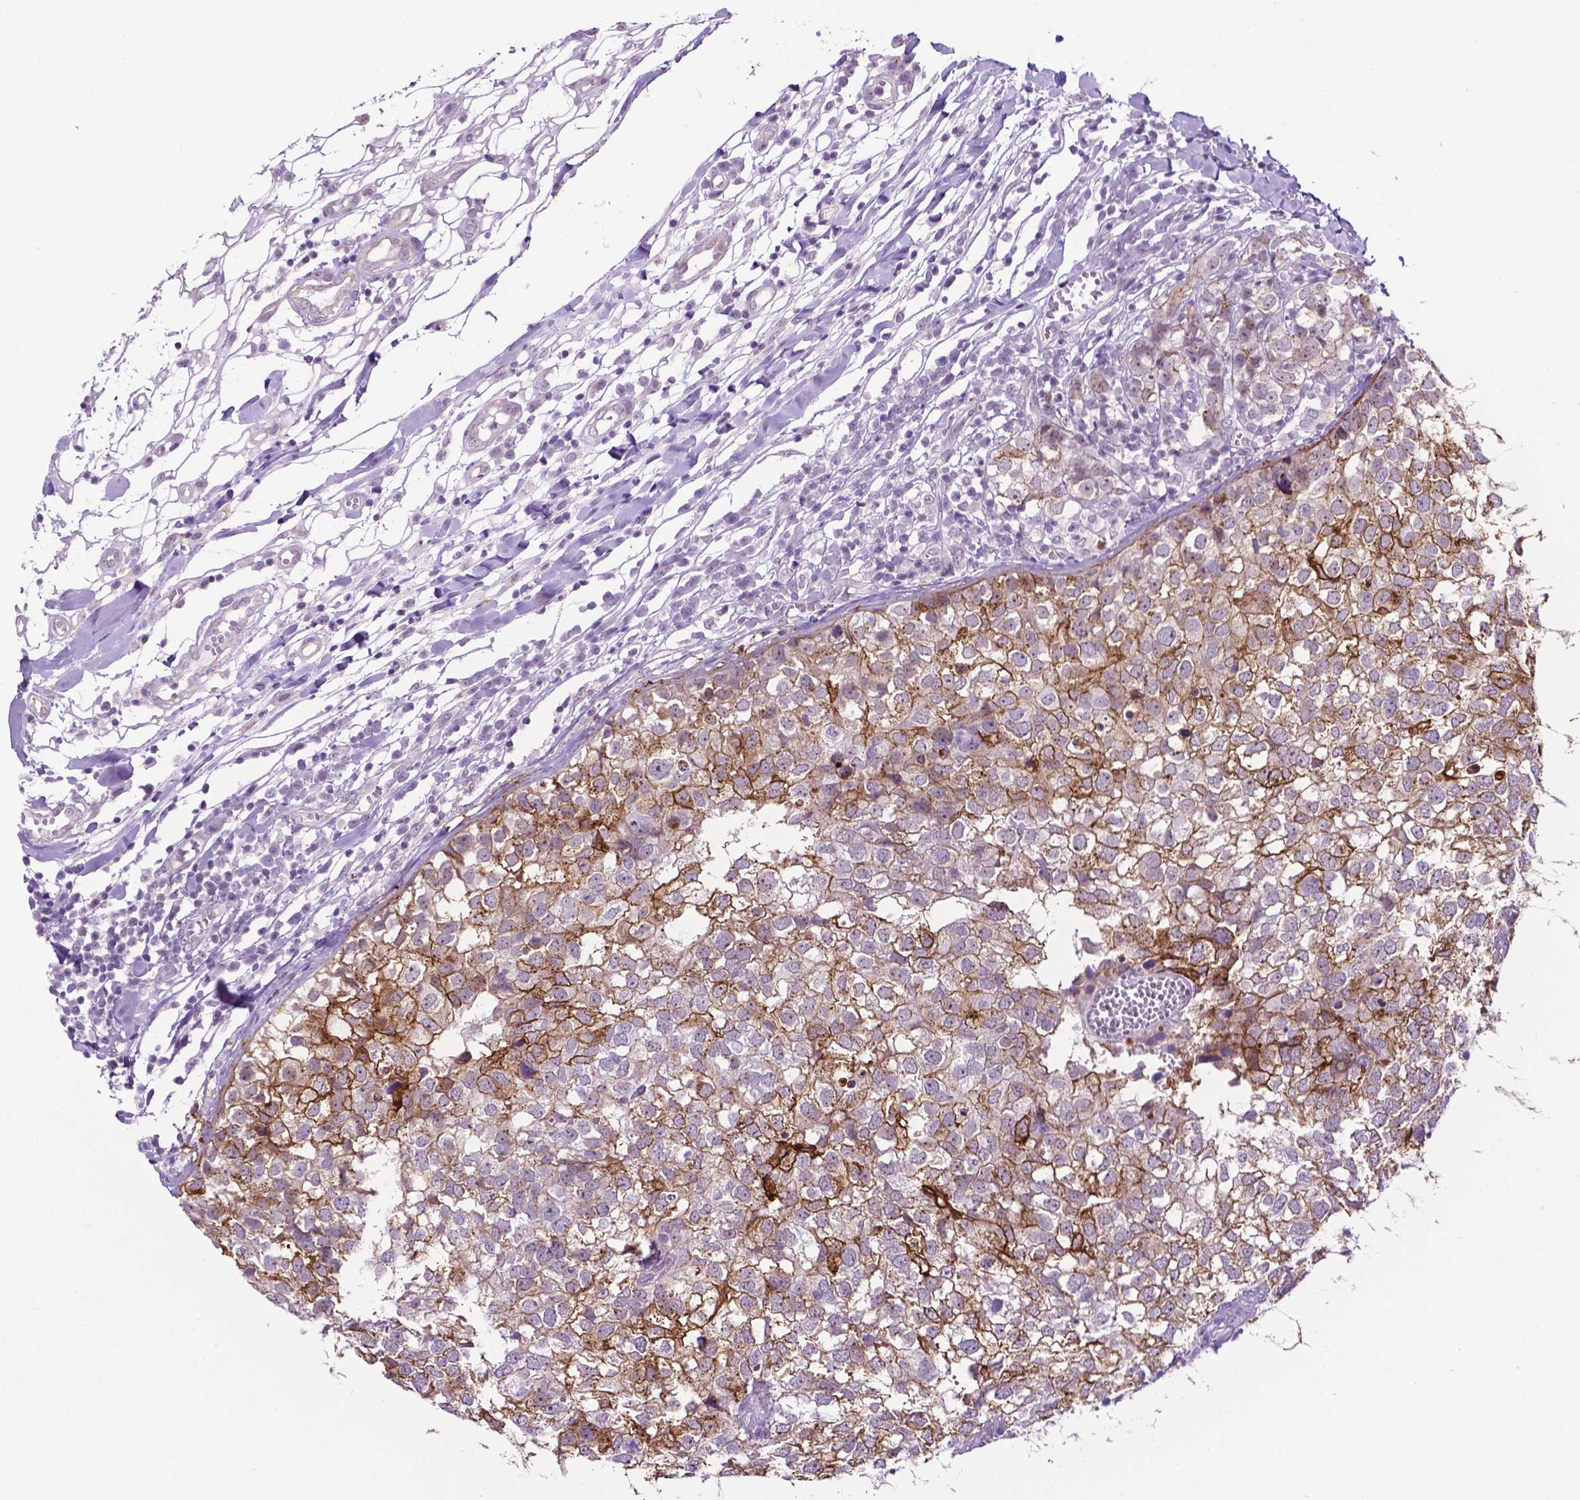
{"staining": {"intensity": "moderate", "quantity": "25%-75%", "location": "cytoplasmic/membranous"}, "tissue": "breast cancer", "cell_type": "Tumor cells", "image_type": "cancer", "snomed": [{"axis": "morphology", "description": "Duct carcinoma"}, {"axis": "topography", "description": "Breast"}], "caption": "Human breast infiltrating ductal carcinoma stained for a protein (brown) displays moderate cytoplasmic/membranous positive expression in about 25%-75% of tumor cells.", "gene": "TACSTD2", "patient": {"sex": "female", "age": 30}}